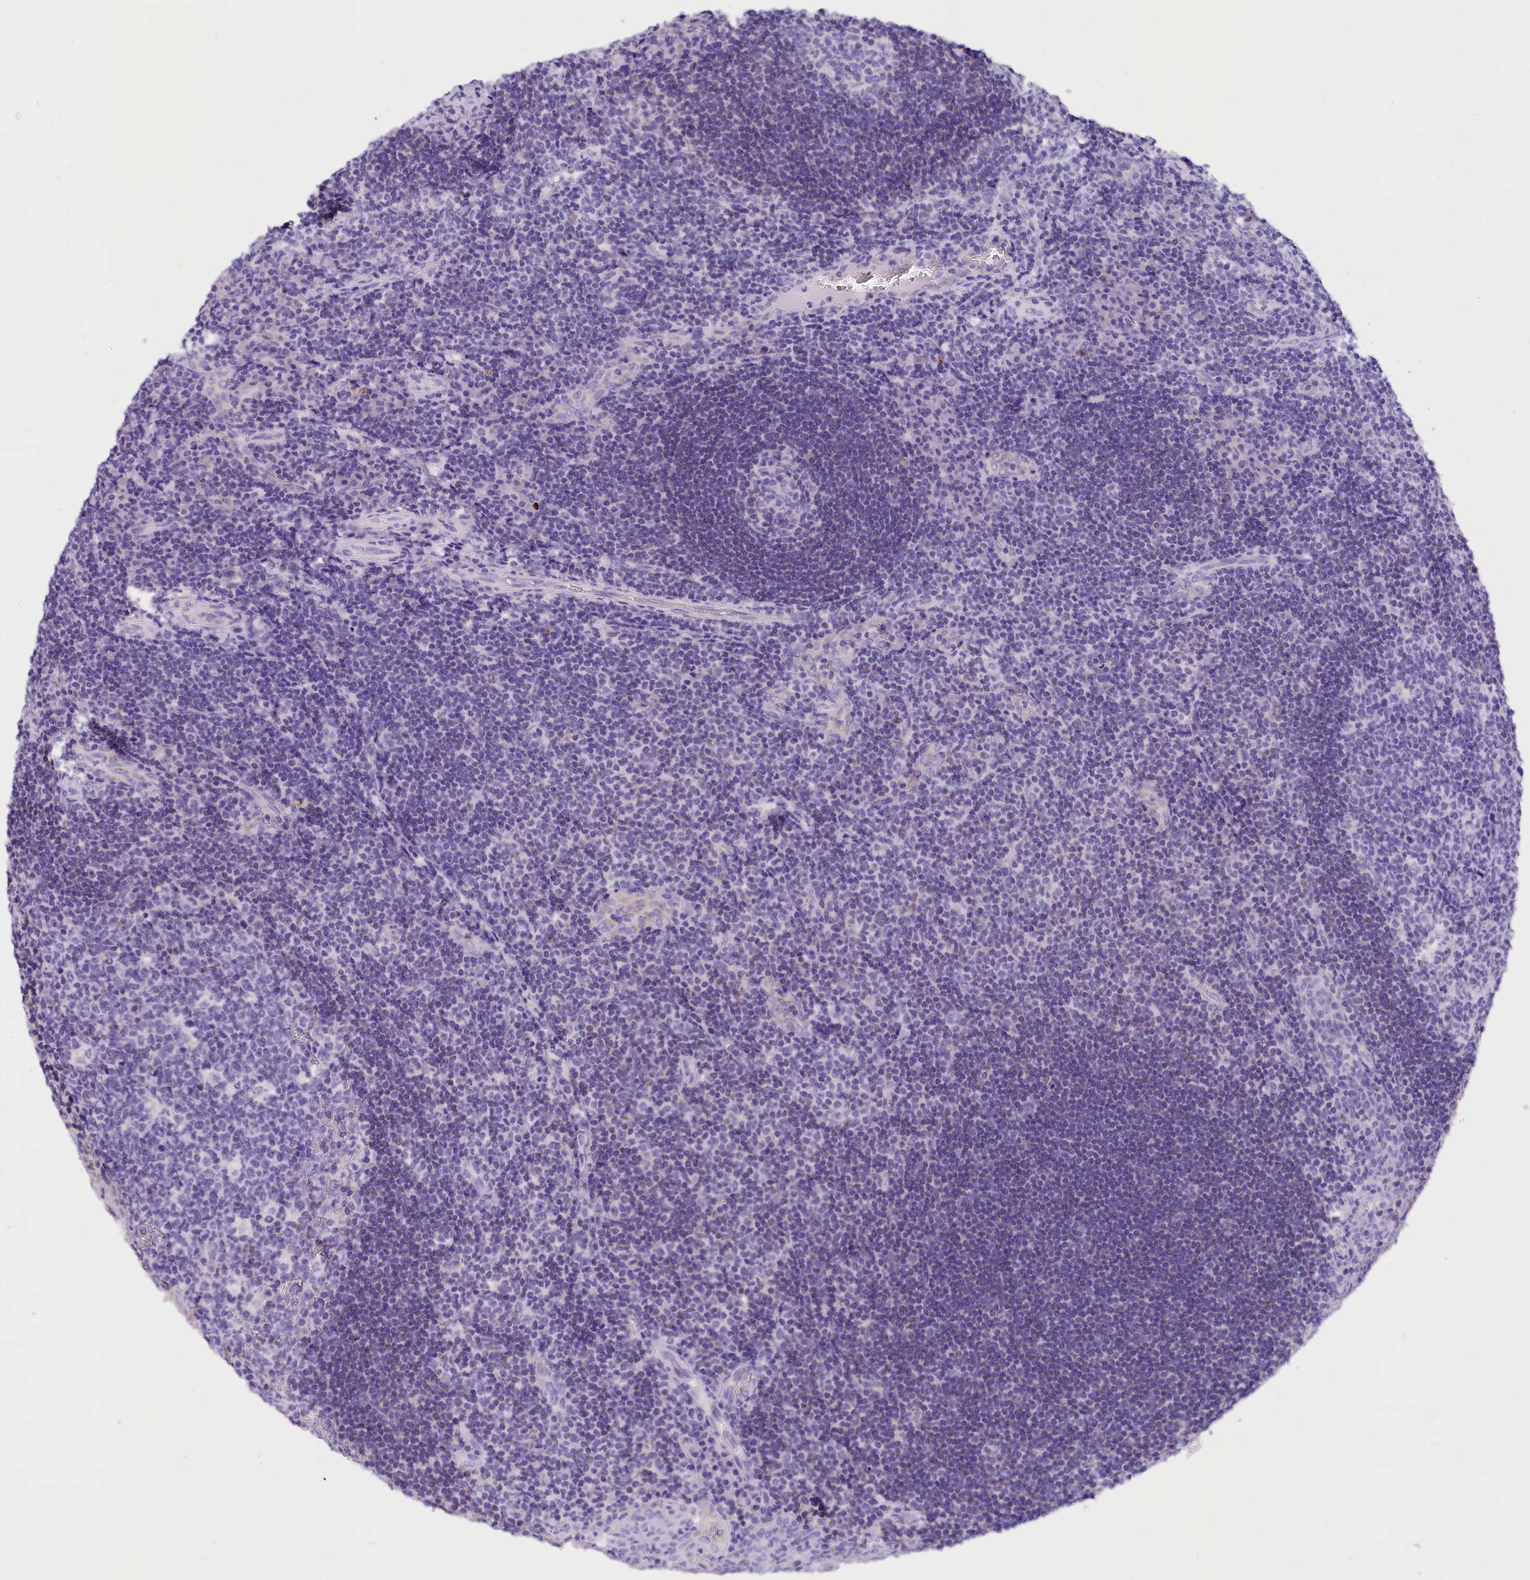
{"staining": {"intensity": "moderate", "quantity": "<25%", "location": "cytoplasmic/membranous"}, "tissue": "tonsil", "cell_type": "Germinal center cells", "image_type": "normal", "snomed": [{"axis": "morphology", "description": "Normal tissue, NOS"}, {"axis": "topography", "description": "Tonsil"}], "caption": "Immunohistochemical staining of benign tonsil exhibits <25% levels of moderate cytoplasmic/membranous protein staining in approximately <25% of germinal center cells.", "gene": "ABAT", "patient": {"sex": "male", "age": 17}}